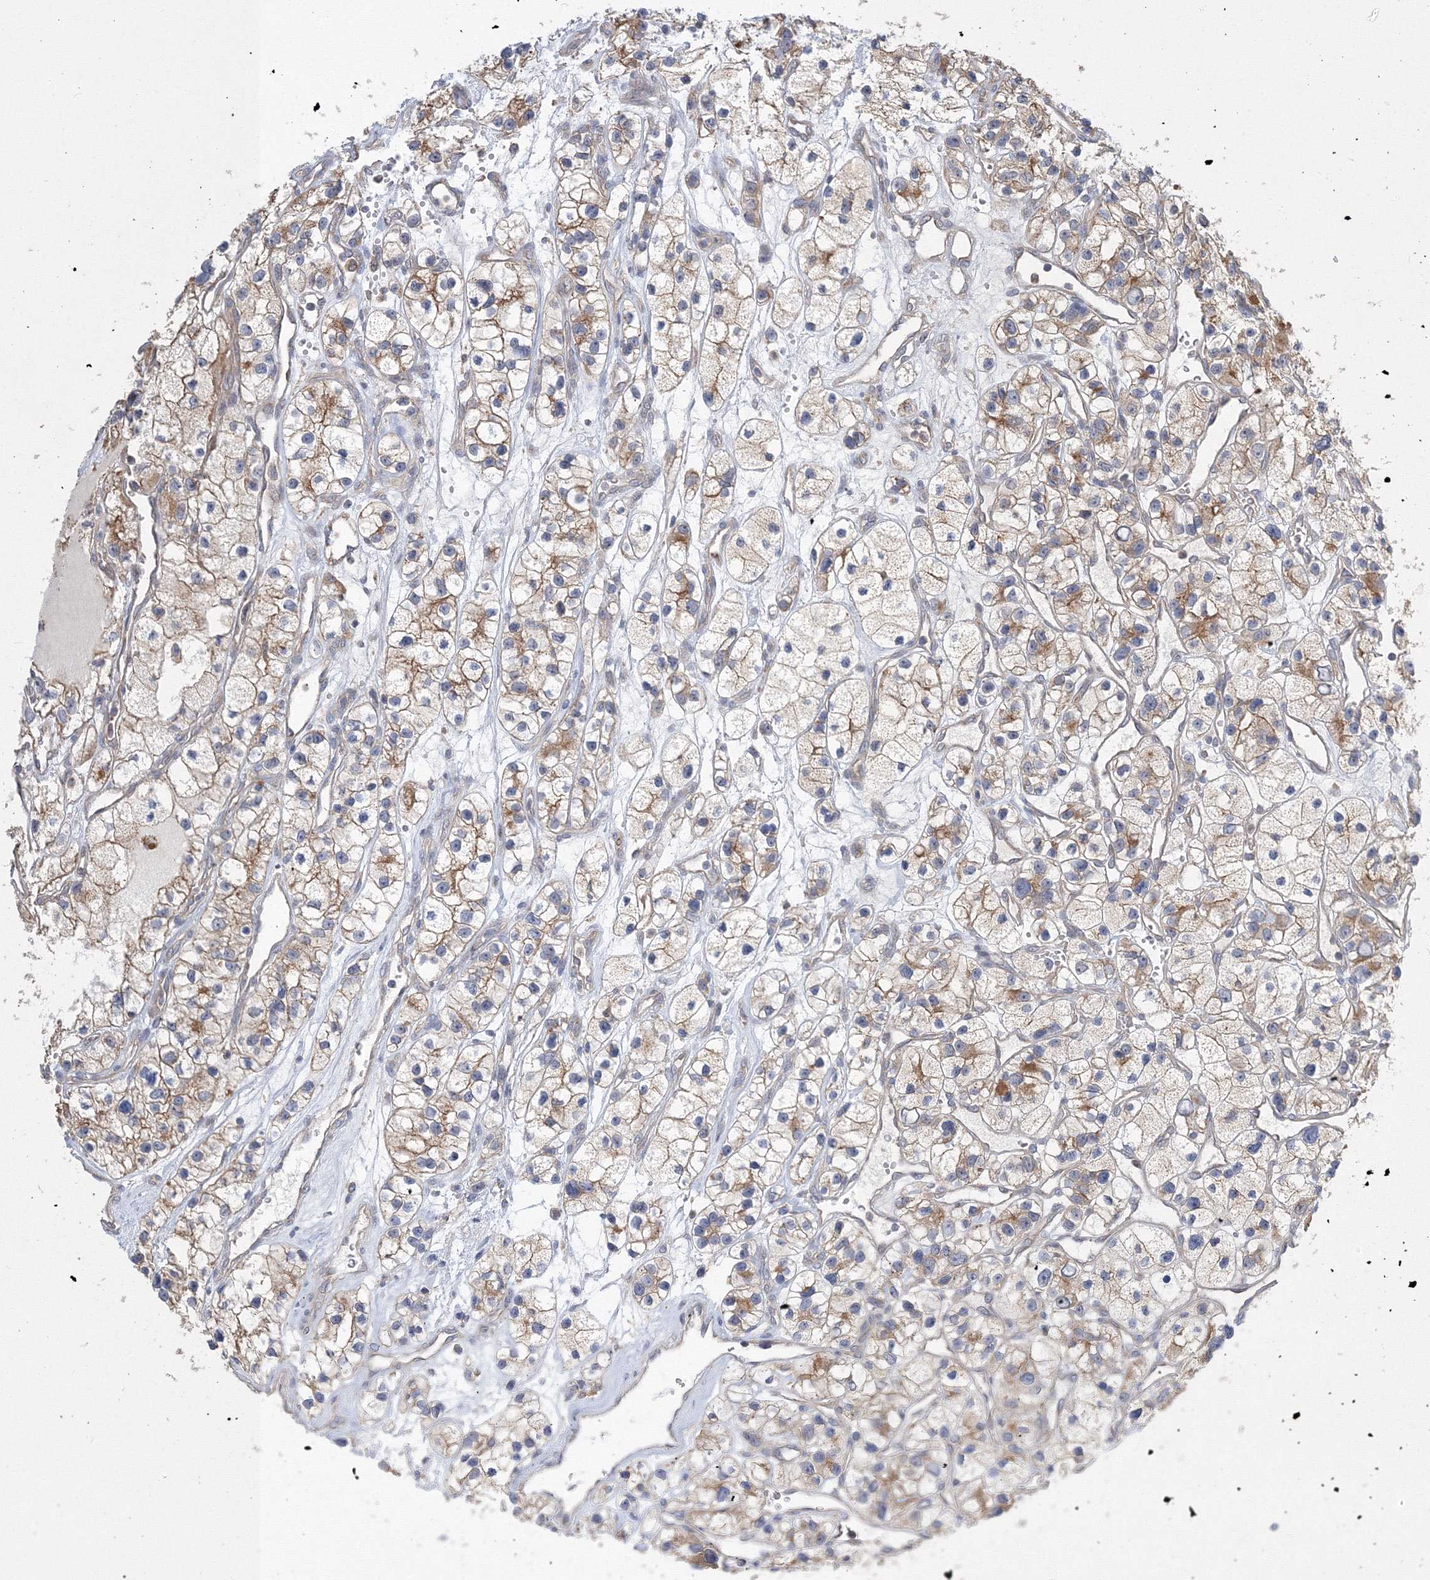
{"staining": {"intensity": "weak", "quantity": ">75%", "location": "cytoplasmic/membranous"}, "tissue": "renal cancer", "cell_type": "Tumor cells", "image_type": "cancer", "snomed": [{"axis": "morphology", "description": "Adenocarcinoma, NOS"}, {"axis": "topography", "description": "Kidney"}], "caption": "Tumor cells display weak cytoplasmic/membranous staining in about >75% of cells in renal cancer.", "gene": "AASDH", "patient": {"sex": "female", "age": 57}}